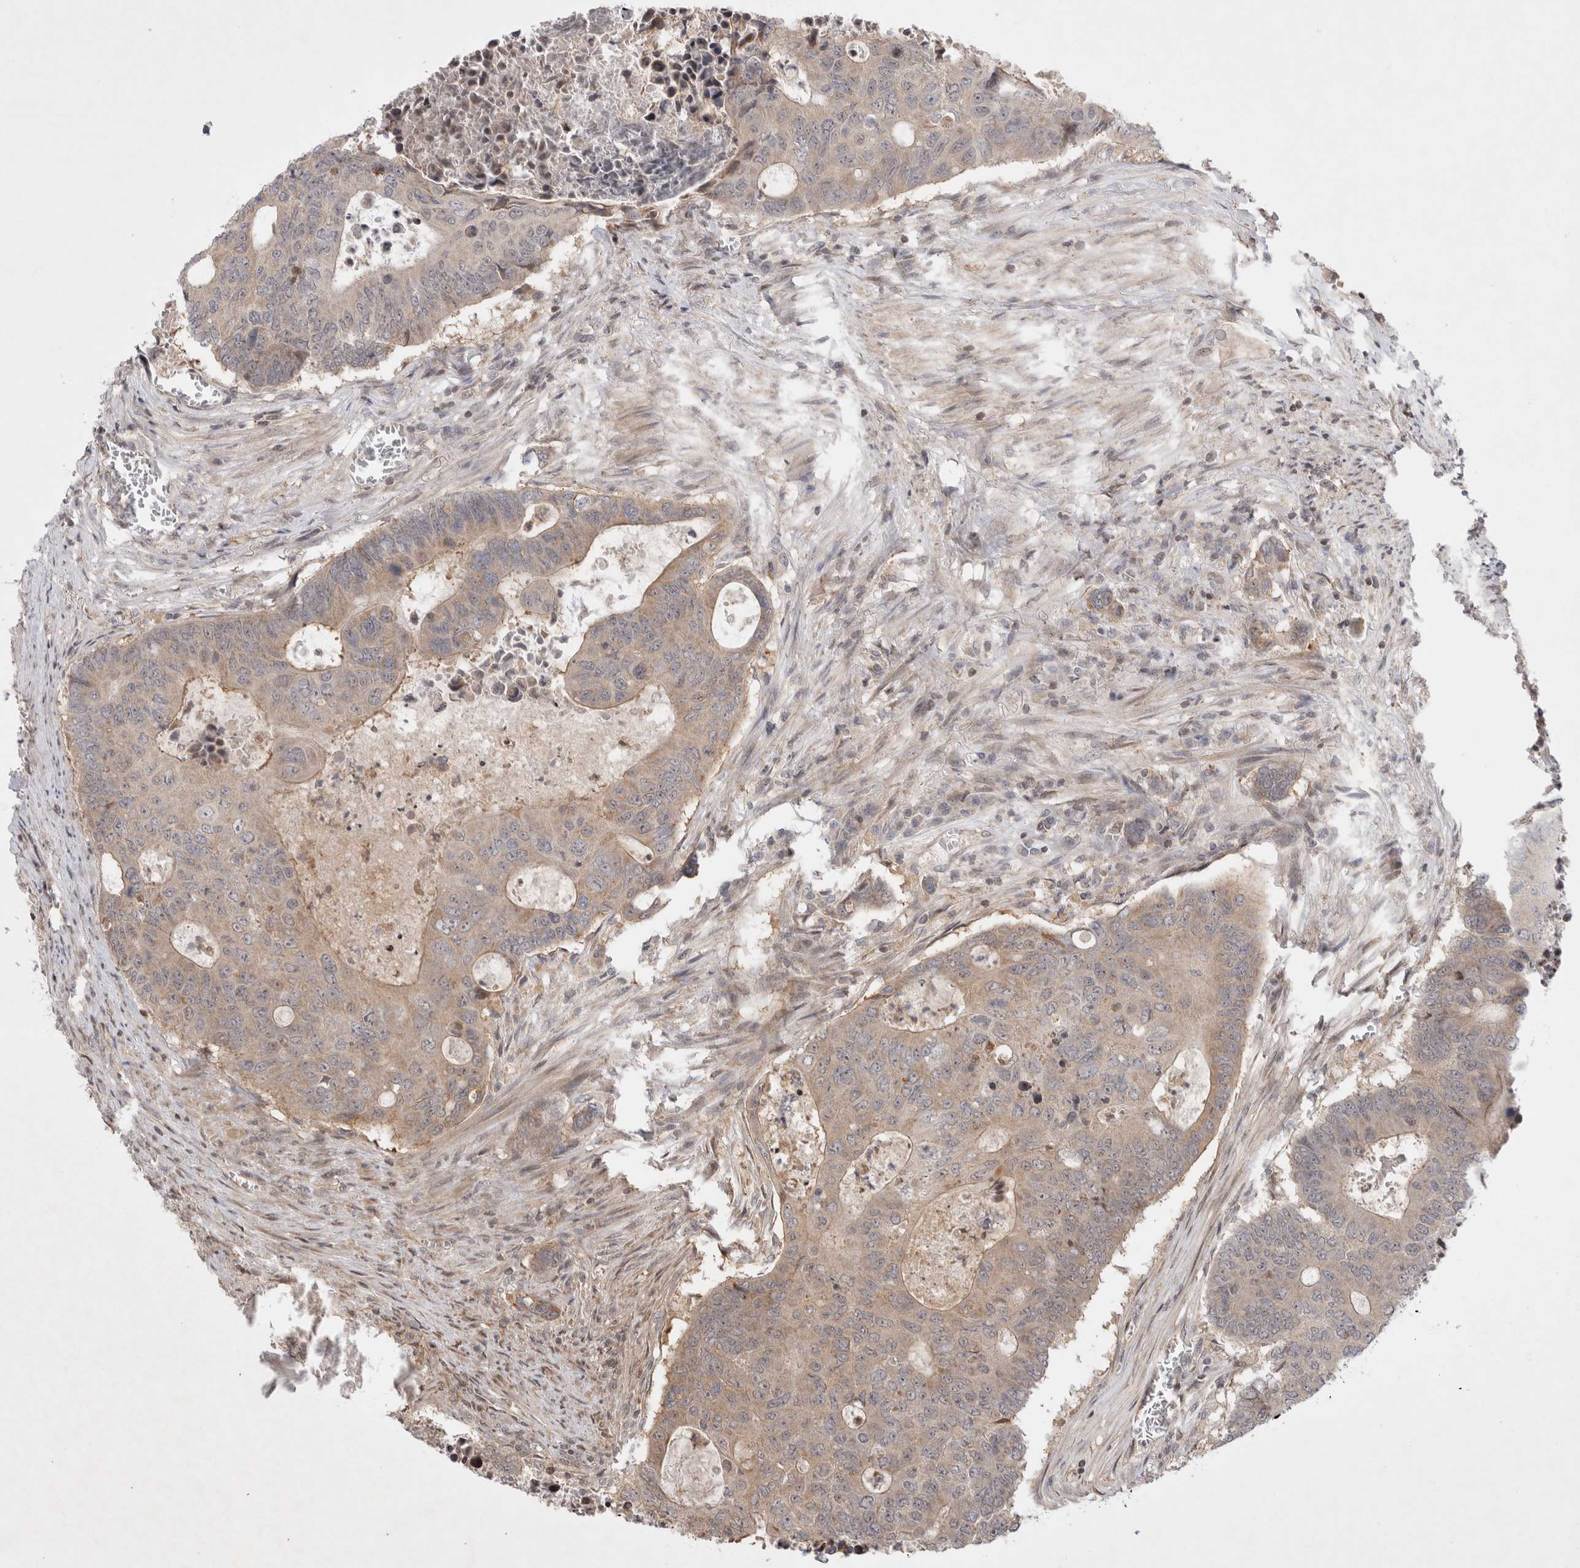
{"staining": {"intensity": "weak", "quantity": ">75%", "location": "cytoplasmic/membranous"}, "tissue": "colorectal cancer", "cell_type": "Tumor cells", "image_type": "cancer", "snomed": [{"axis": "morphology", "description": "Adenocarcinoma, NOS"}, {"axis": "topography", "description": "Colon"}], "caption": "A photomicrograph showing weak cytoplasmic/membranous expression in about >75% of tumor cells in colorectal cancer, as visualized by brown immunohistochemical staining.", "gene": "EIF2AK1", "patient": {"sex": "male", "age": 87}}